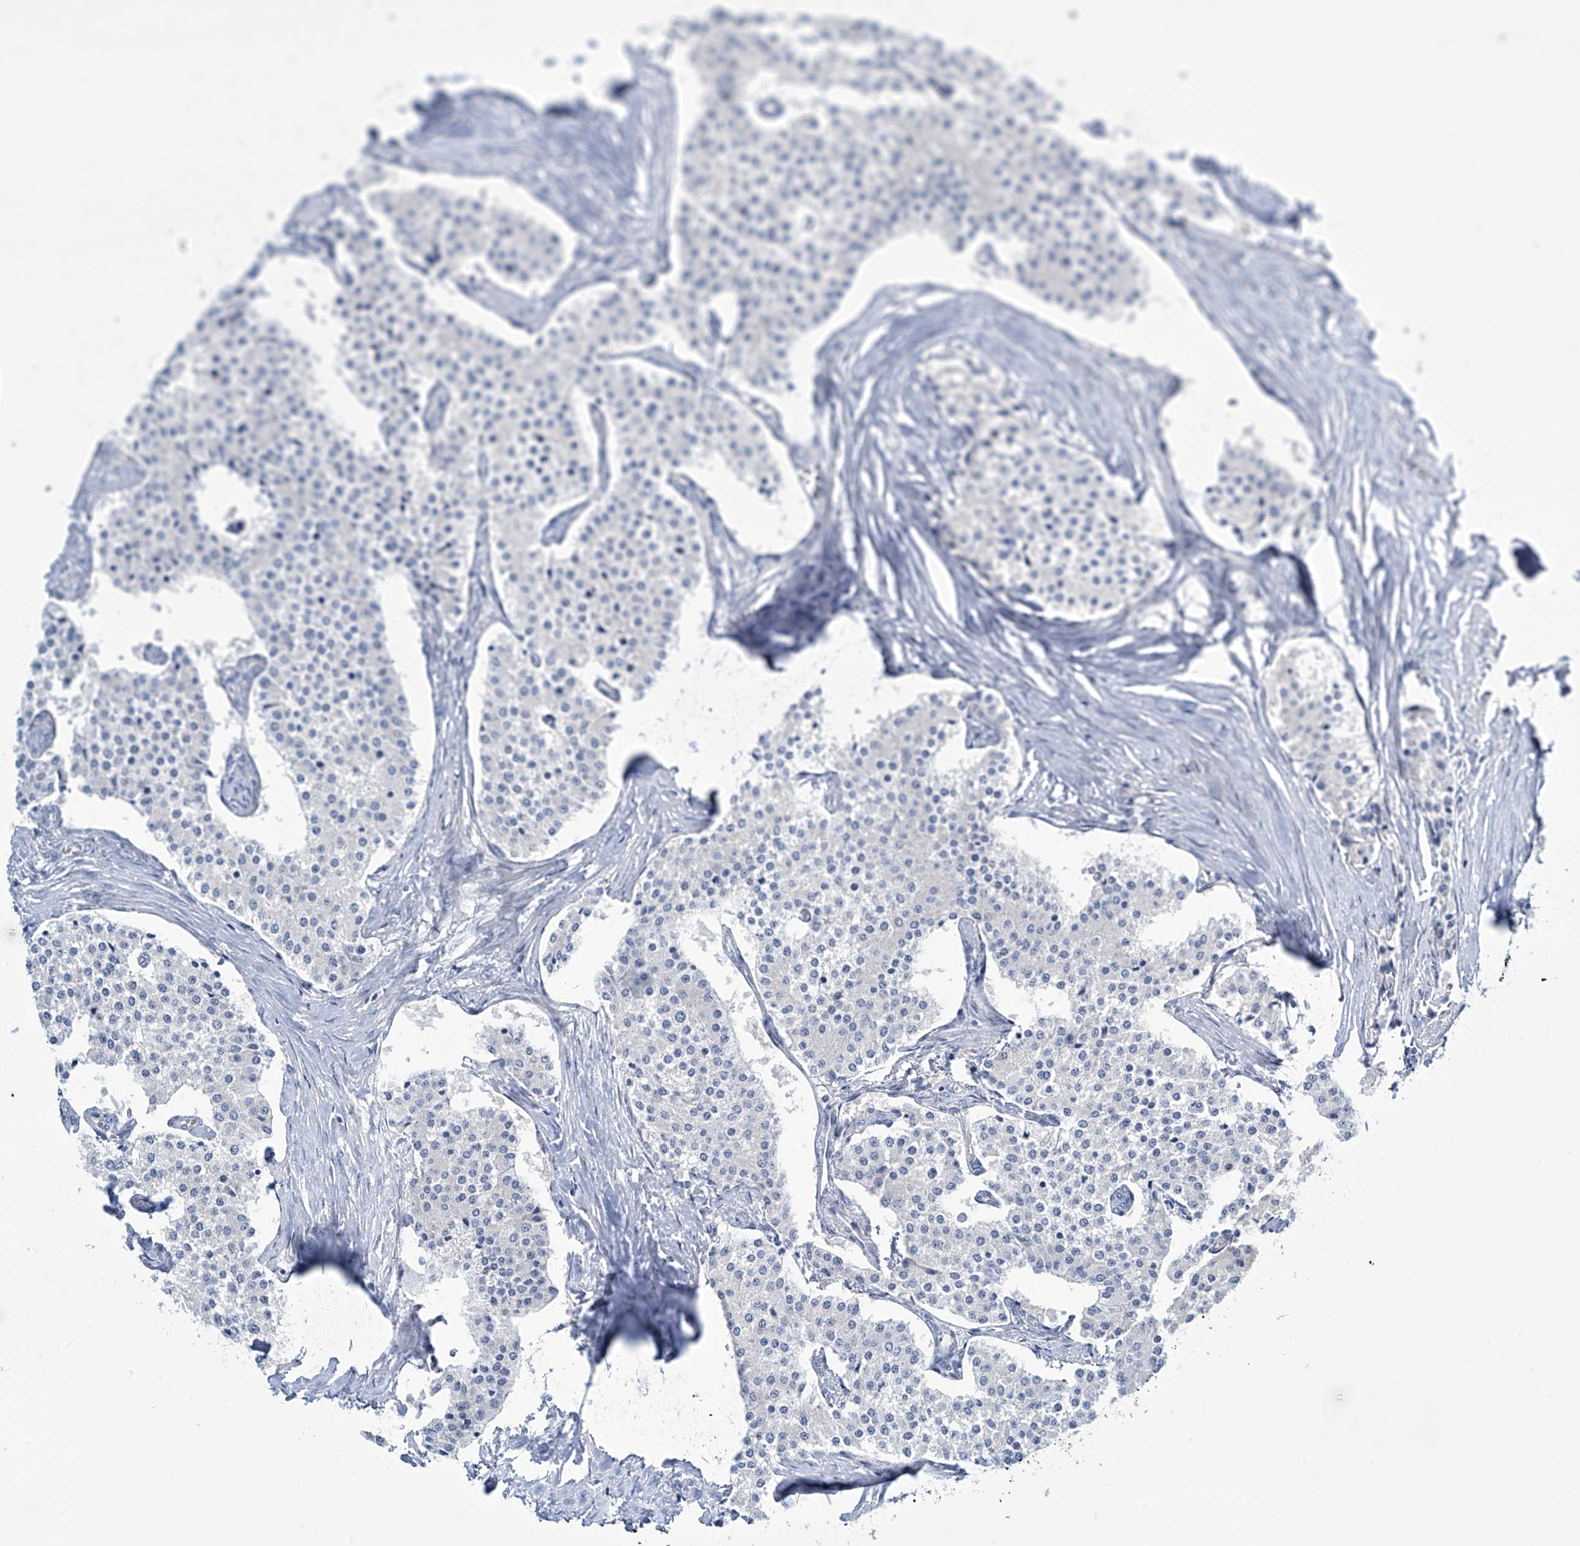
{"staining": {"intensity": "negative", "quantity": "none", "location": "none"}, "tissue": "carcinoid", "cell_type": "Tumor cells", "image_type": "cancer", "snomed": [{"axis": "morphology", "description": "Carcinoid, malignant, NOS"}, {"axis": "topography", "description": "Colon"}], "caption": "The image displays no staining of tumor cells in malignant carcinoid. (DAB immunohistochemistry (IHC), high magnification).", "gene": "TRIM60", "patient": {"sex": "female", "age": 52}}